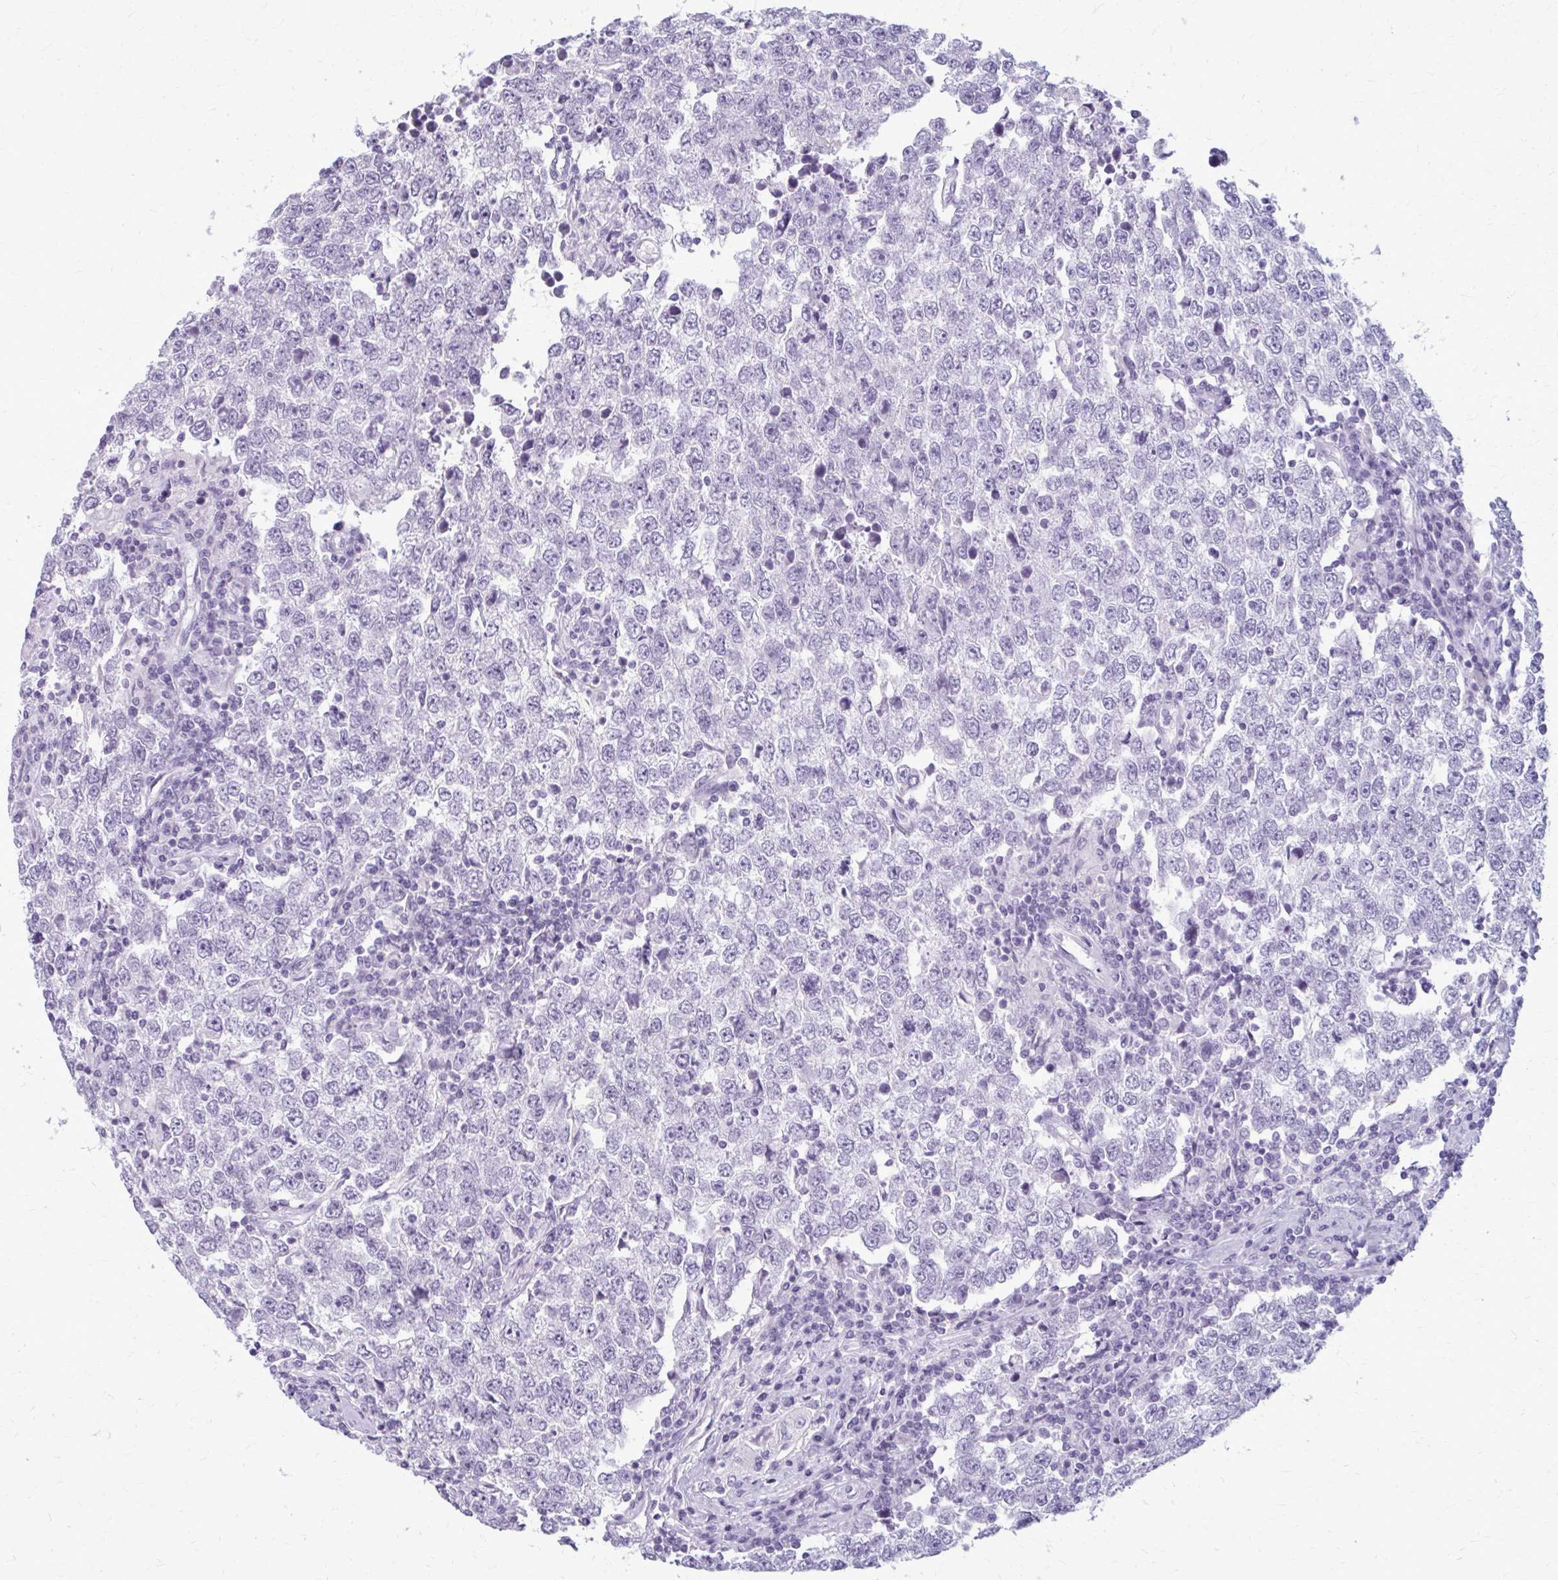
{"staining": {"intensity": "negative", "quantity": "none", "location": "none"}, "tissue": "testis cancer", "cell_type": "Tumor cells", "image_type": "cancer", "snomed": [{"axis": "morphology", "description": "Seminoma, NOS"}, {"axis": "morphology", "description": "Carcinoma, Embryonal, NOS"}, {"axis": "topography", "description": "Testis"}], "caption": "A micrograph of seminoma (testis) stained for a protein reveals no brown staining in tumor cells.", "gene": "CASQ2", "patient": {"sex": "male", "age": 28}}